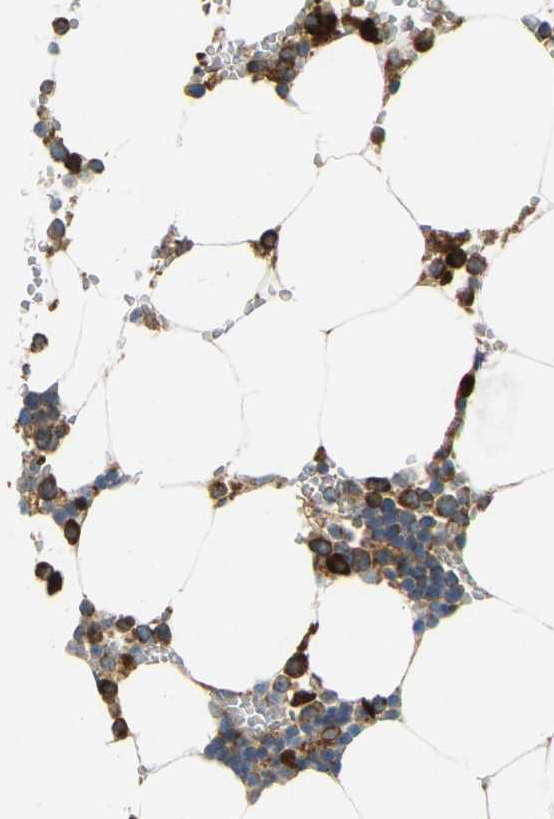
{"staining": {"intensity": "strong", "quantity": ">75%", "location": "cytoplasmic/membranous"}, "tissue": "bone marrow", "cell_type": "Hematopoietic cells", "image_type": "normal", "snomed": [{"axis": "morphology", "description": "Normal tissue, NOS"}, {"axis": "topography", "description": "Bone marrow"}], "caption": "Strong cytoplasmic/membranous expression for a protein is present in approximately >75% of hematopoietic cells of normal bone marrow using immunohistochemistry.", "gene": "SND1", "patient": {"sex": "male", "age": 70}}